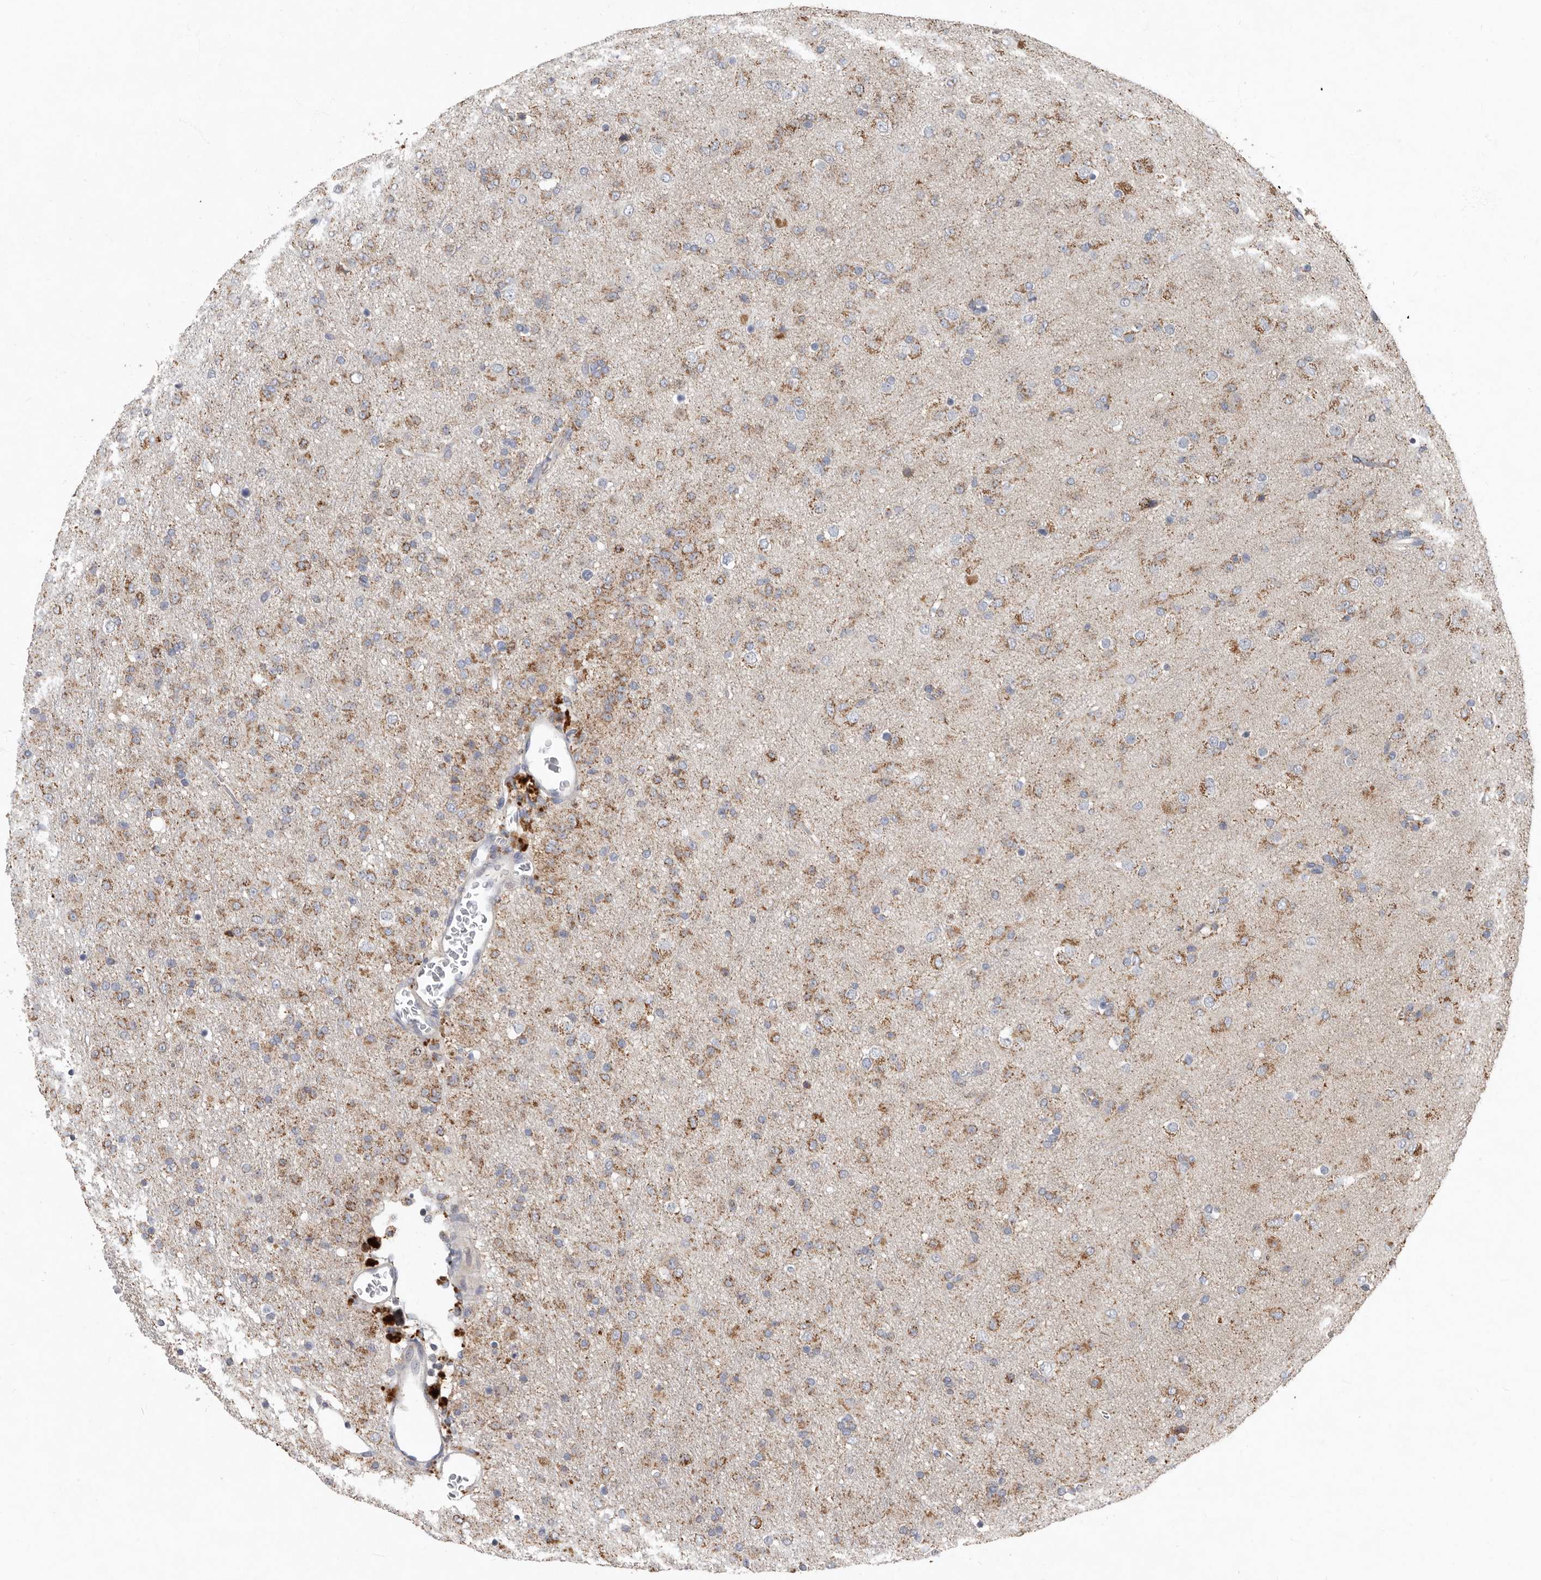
{"staining": {"intensity": "moderate", "quantity": "25%-75%", "location": "cytoplasmic/membranous"}, "tissue": "glioma", "cell_type": "Tumor cells", "image_type": "cancer", "snomed": [{"axis": "morphology", "description": "Glioma, malignant, Low grade"}, {"axis": "topography", "description": "Brain"}], "caption": "Immunohistochemistry photomicrograph of human glioma stained for a protein (brown), which shows medium levels of moderate cytoplasmic/membranous expression in approximately 25%-75% of tumor cells.", "gene": "KIF26B", "patient": {"sex": "male", "age": 65}}